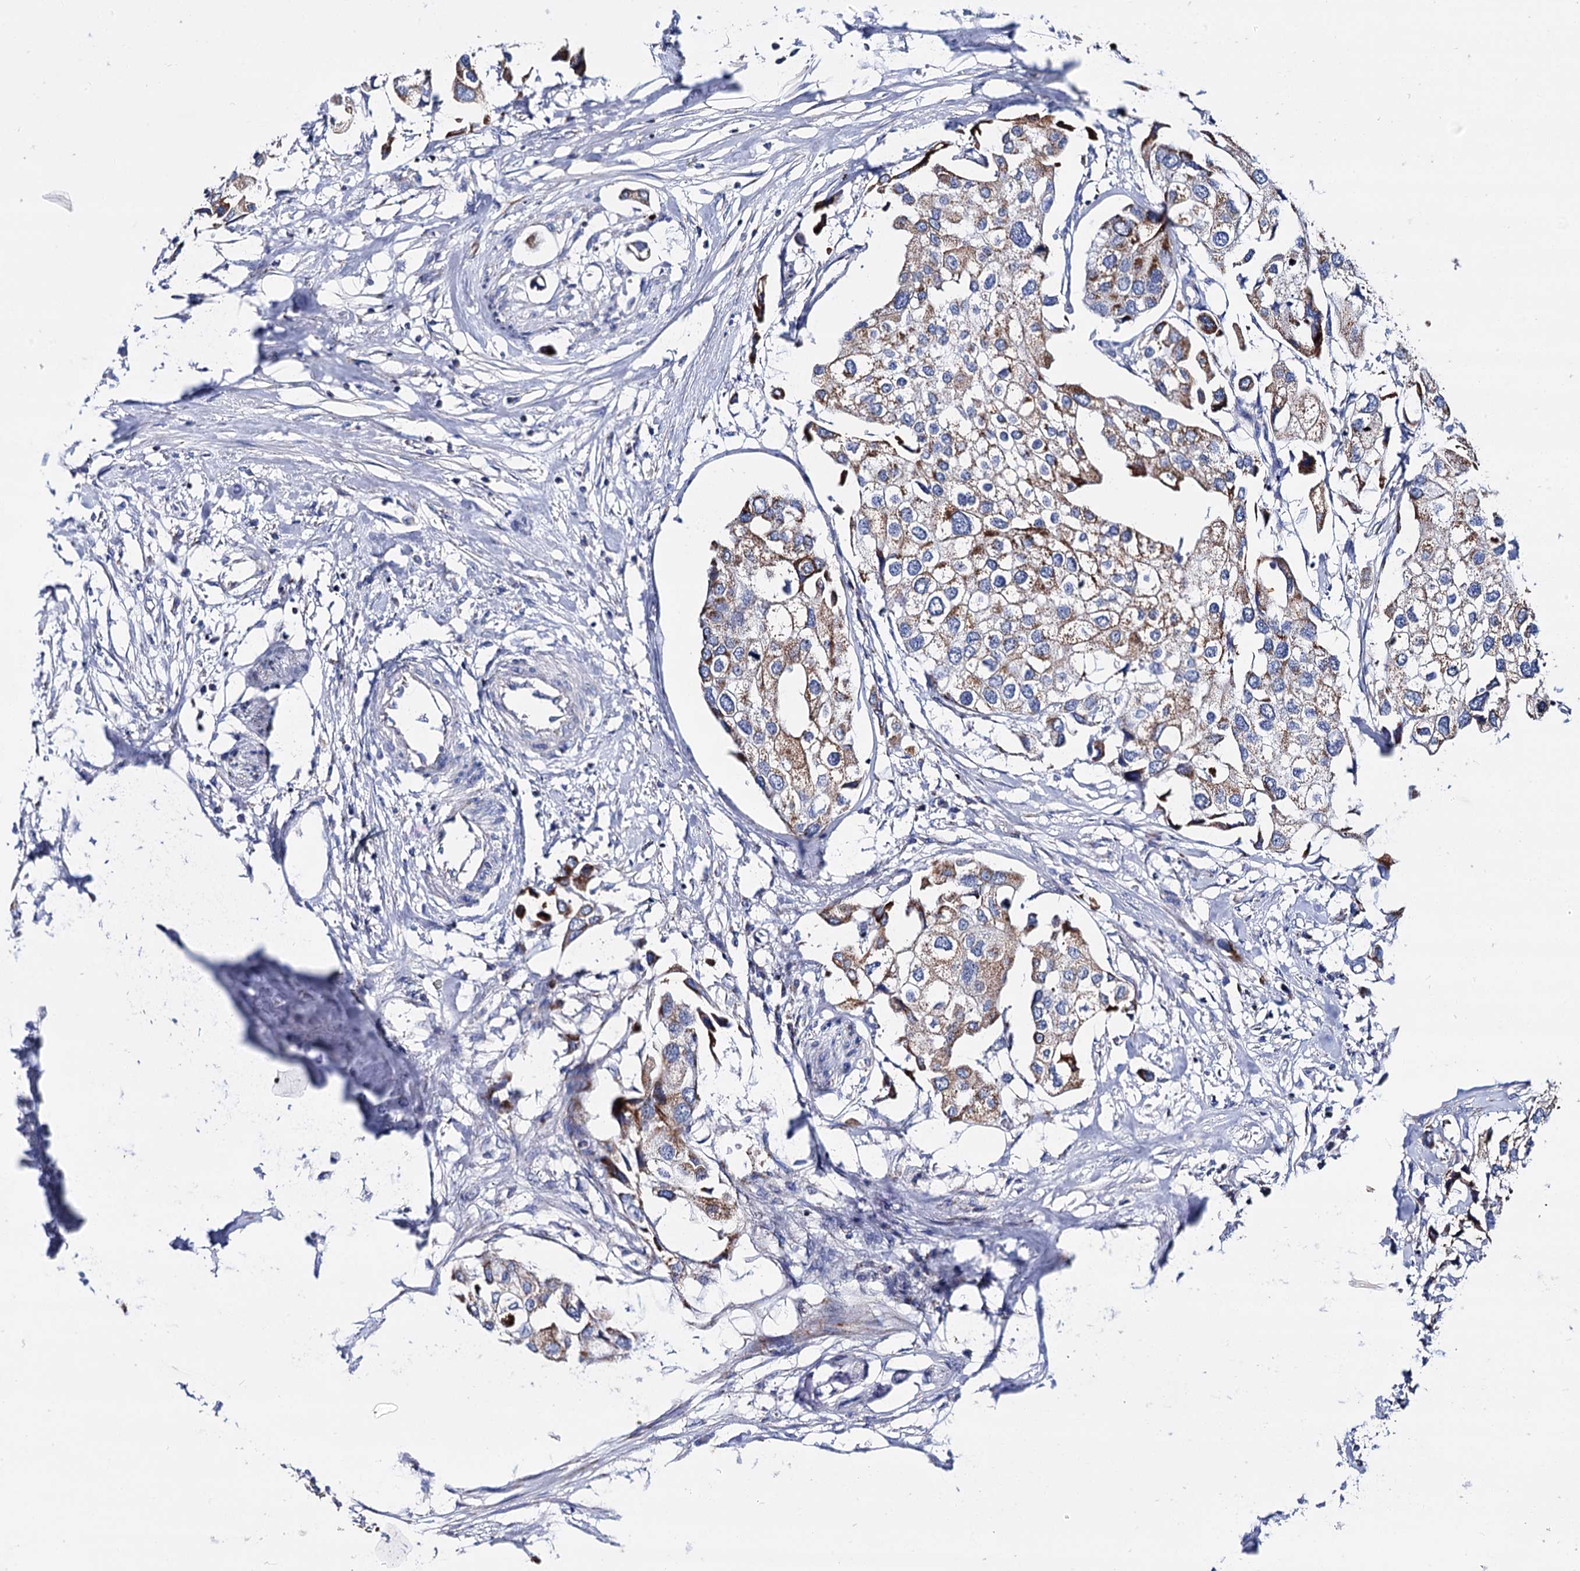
{"staining": {"intensity": "moderate", "quantity": ">75%", "location": "cytoplasmic/membranous"}, "tissue": "urothelial cancer", "cell_type": "Tumor cells", "image_type": "cancer", "snomed": [{"axis": "morphology", "description": "Urothelial carcinoma, High grade"}, {"axis": "topography", "description": "Urinary bladder"}], "caption": "Immunohistochemical staining of urothelial carcinoma (high-grade) demonstrates medium levels of moderate cytoplasmic/membranous positivity in about >75% of tumor cells. (DAB (3,3'-diaminobenzidine) IHC, brown staining for protein, blue staining for nuclei).", "gene": "UBASH3B", "patient": {"sex": "male", "age": 64}}